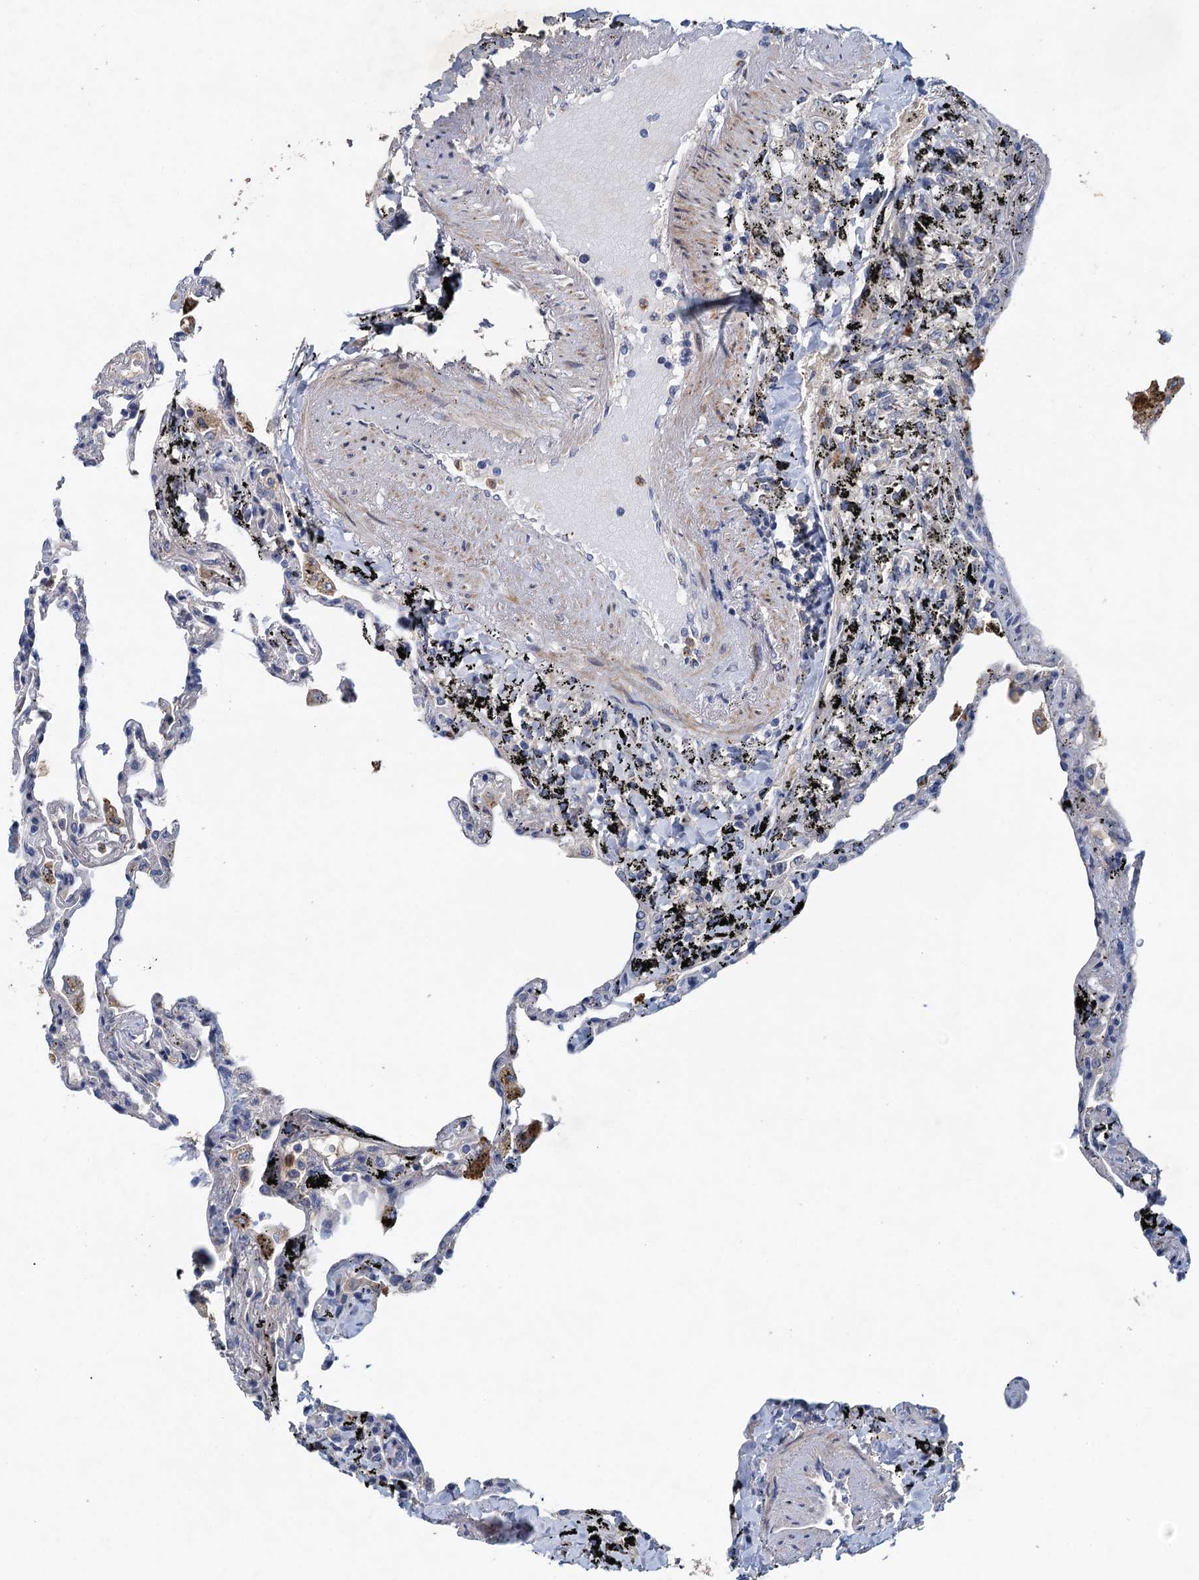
{"staining": {"intensity": "negative", "quantity": "none", "location": "none"}, "tissue": "lung", "cell_type": "Alveolar cells", "image_type": "normal", "snomed": [{"axis": "morphology", "description": "Normal tissue, NOS"}, {"axis": "topography", "description": "Lung"}], "caption": "Alveolar cells are negative for brown protein staining in normal lung. Brightfield microscopy of immunohistochemistry stained with DAB (brown) and hematoxylin (blue), captured at high magnification.", "gene": "TPCN1", "patient": {"sex": "male", "age": 59}}